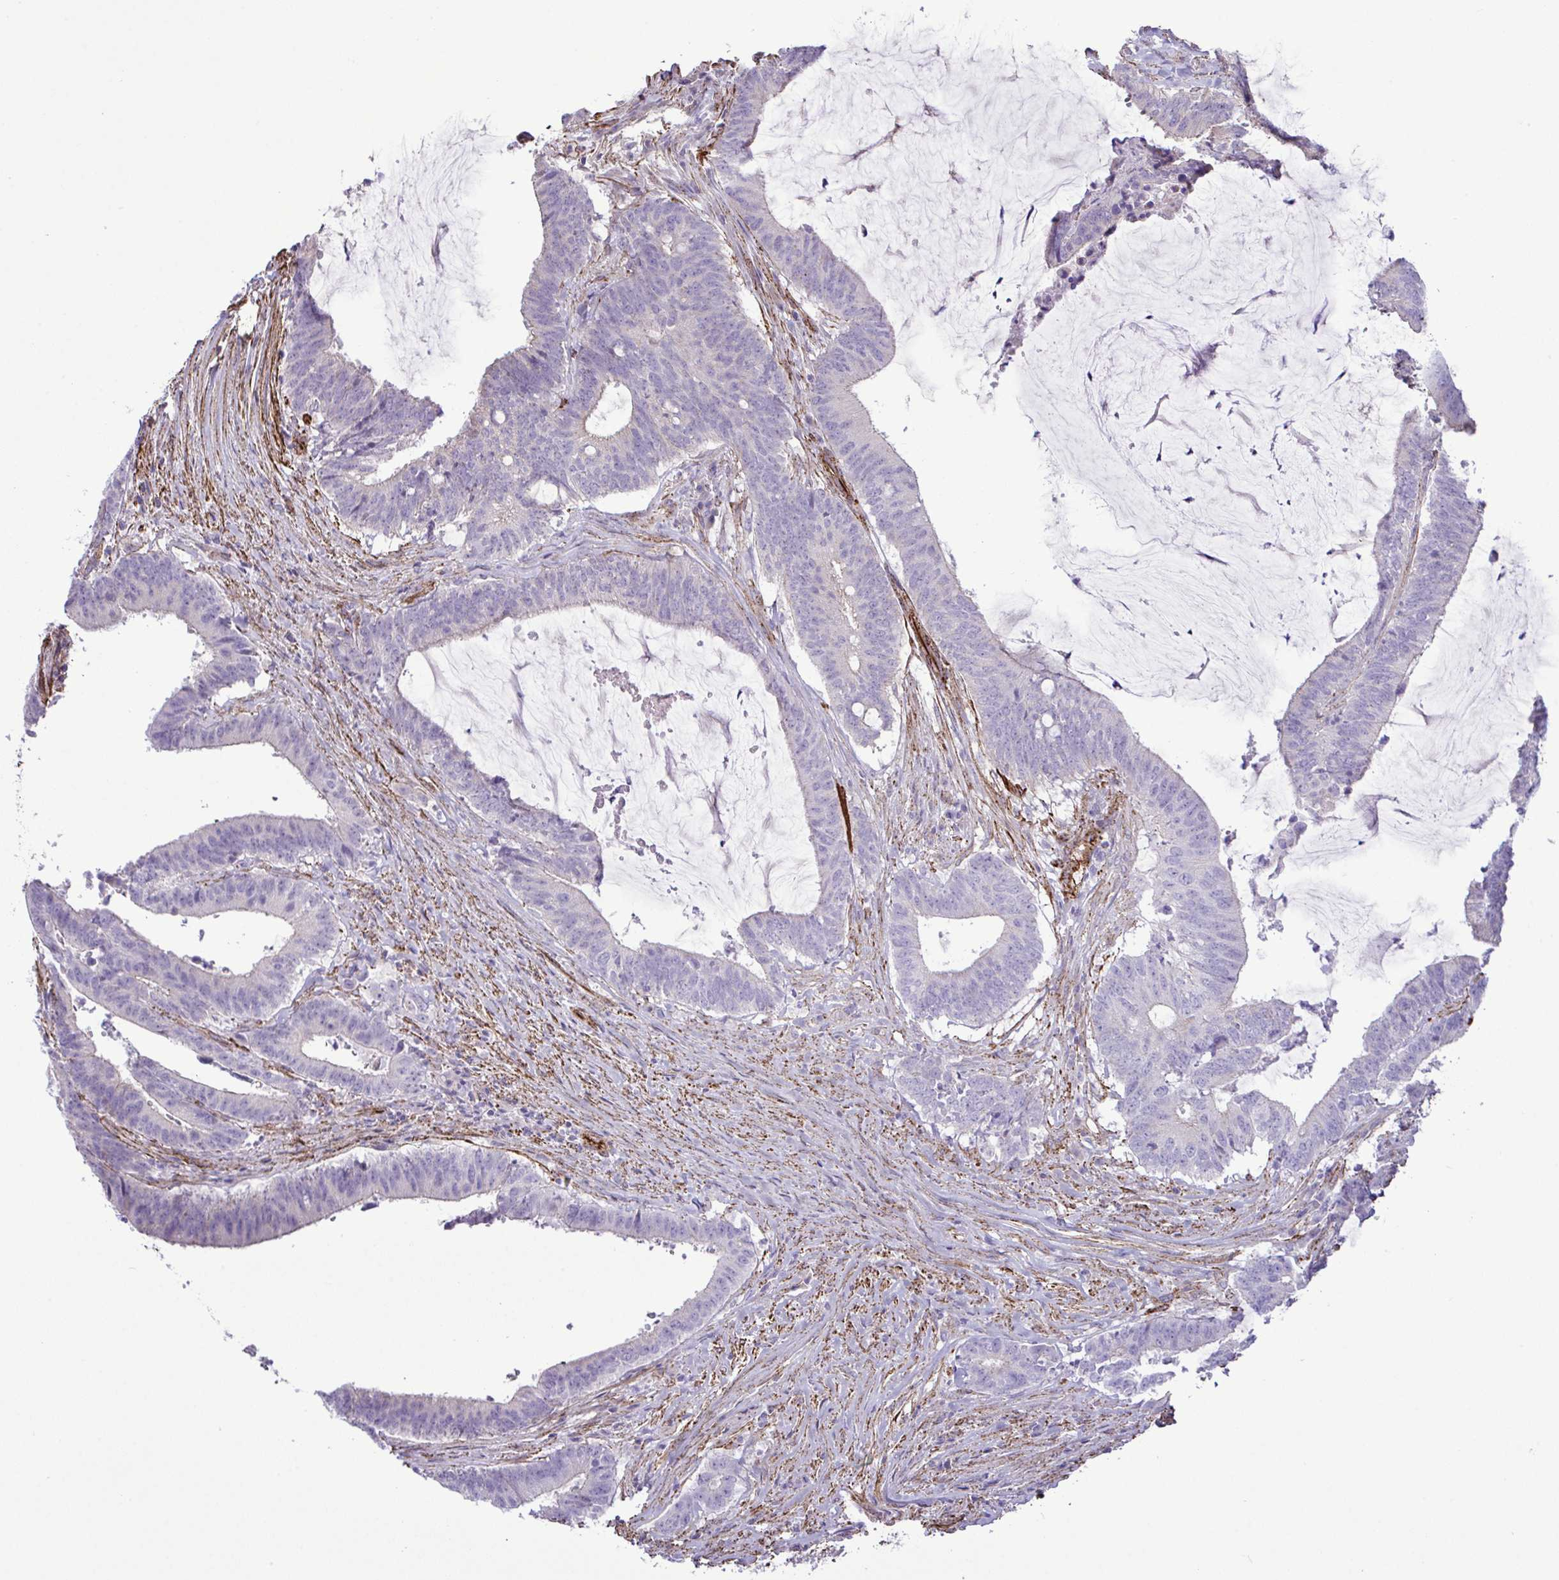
{"staining": {"intensity": "negative", "quantity": "none", "location": "none"}, "tissue": "colorectal cancer", "cell_type": "Tumor cells", "image_type": "cancer", "snomed": [{"axis": "morphology", "description": "Adenocarcinoma, NOS"}, {"axis": "topography", "description": "Colon"}], "caption": "A micrograph of human adenocarcinoma (colorectal) is negative for staining in tumor cells. (Stains: DAB immunohistochemistry with hematoxylin counter stain, Microscopy: brightfield microscopy at high magnification).", "gene": "SYNPO2L", "patient": {"sex": "female", "age": 43}}